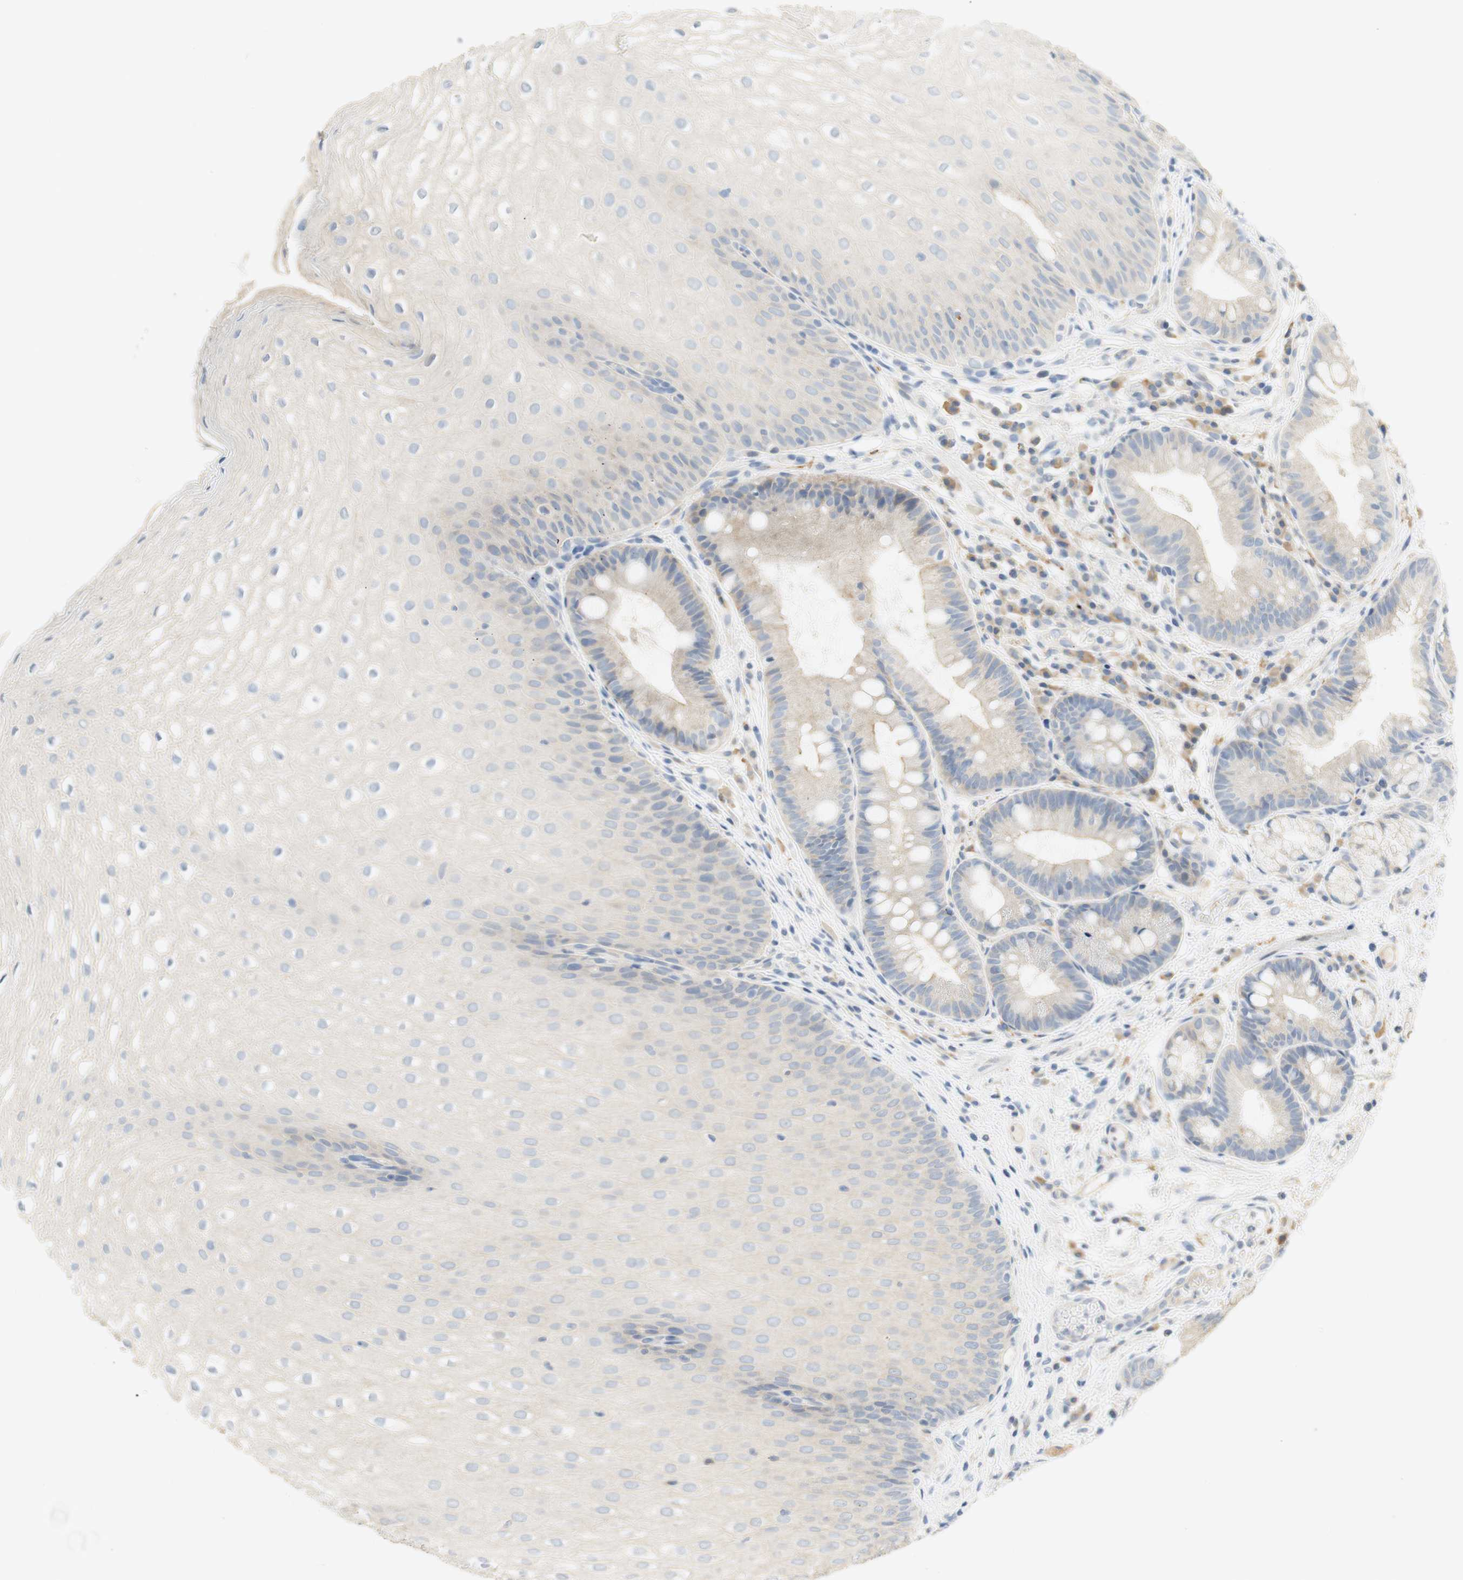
{"staining": {"intensity": "weak", "quantity": "<25%", "location": "cytoplasmic/membranous"}, "tissue": "stomach", "cell_type": "Glandular cells", "image_type": "normal", "snomed": [{"axis": "morphology", "description": "Normal tissue, NOS"}, {"axis": "topography", "description": "Stomach, upper"}], "caption": "Immunohistochemical staining of benign human stomach shows no significant staining in glandular cells. (Immunohistochemistry, brightfield microscopy, high magnification).", "gene": "CCM2L", "patient": {"sex": "male", "age": 72}}